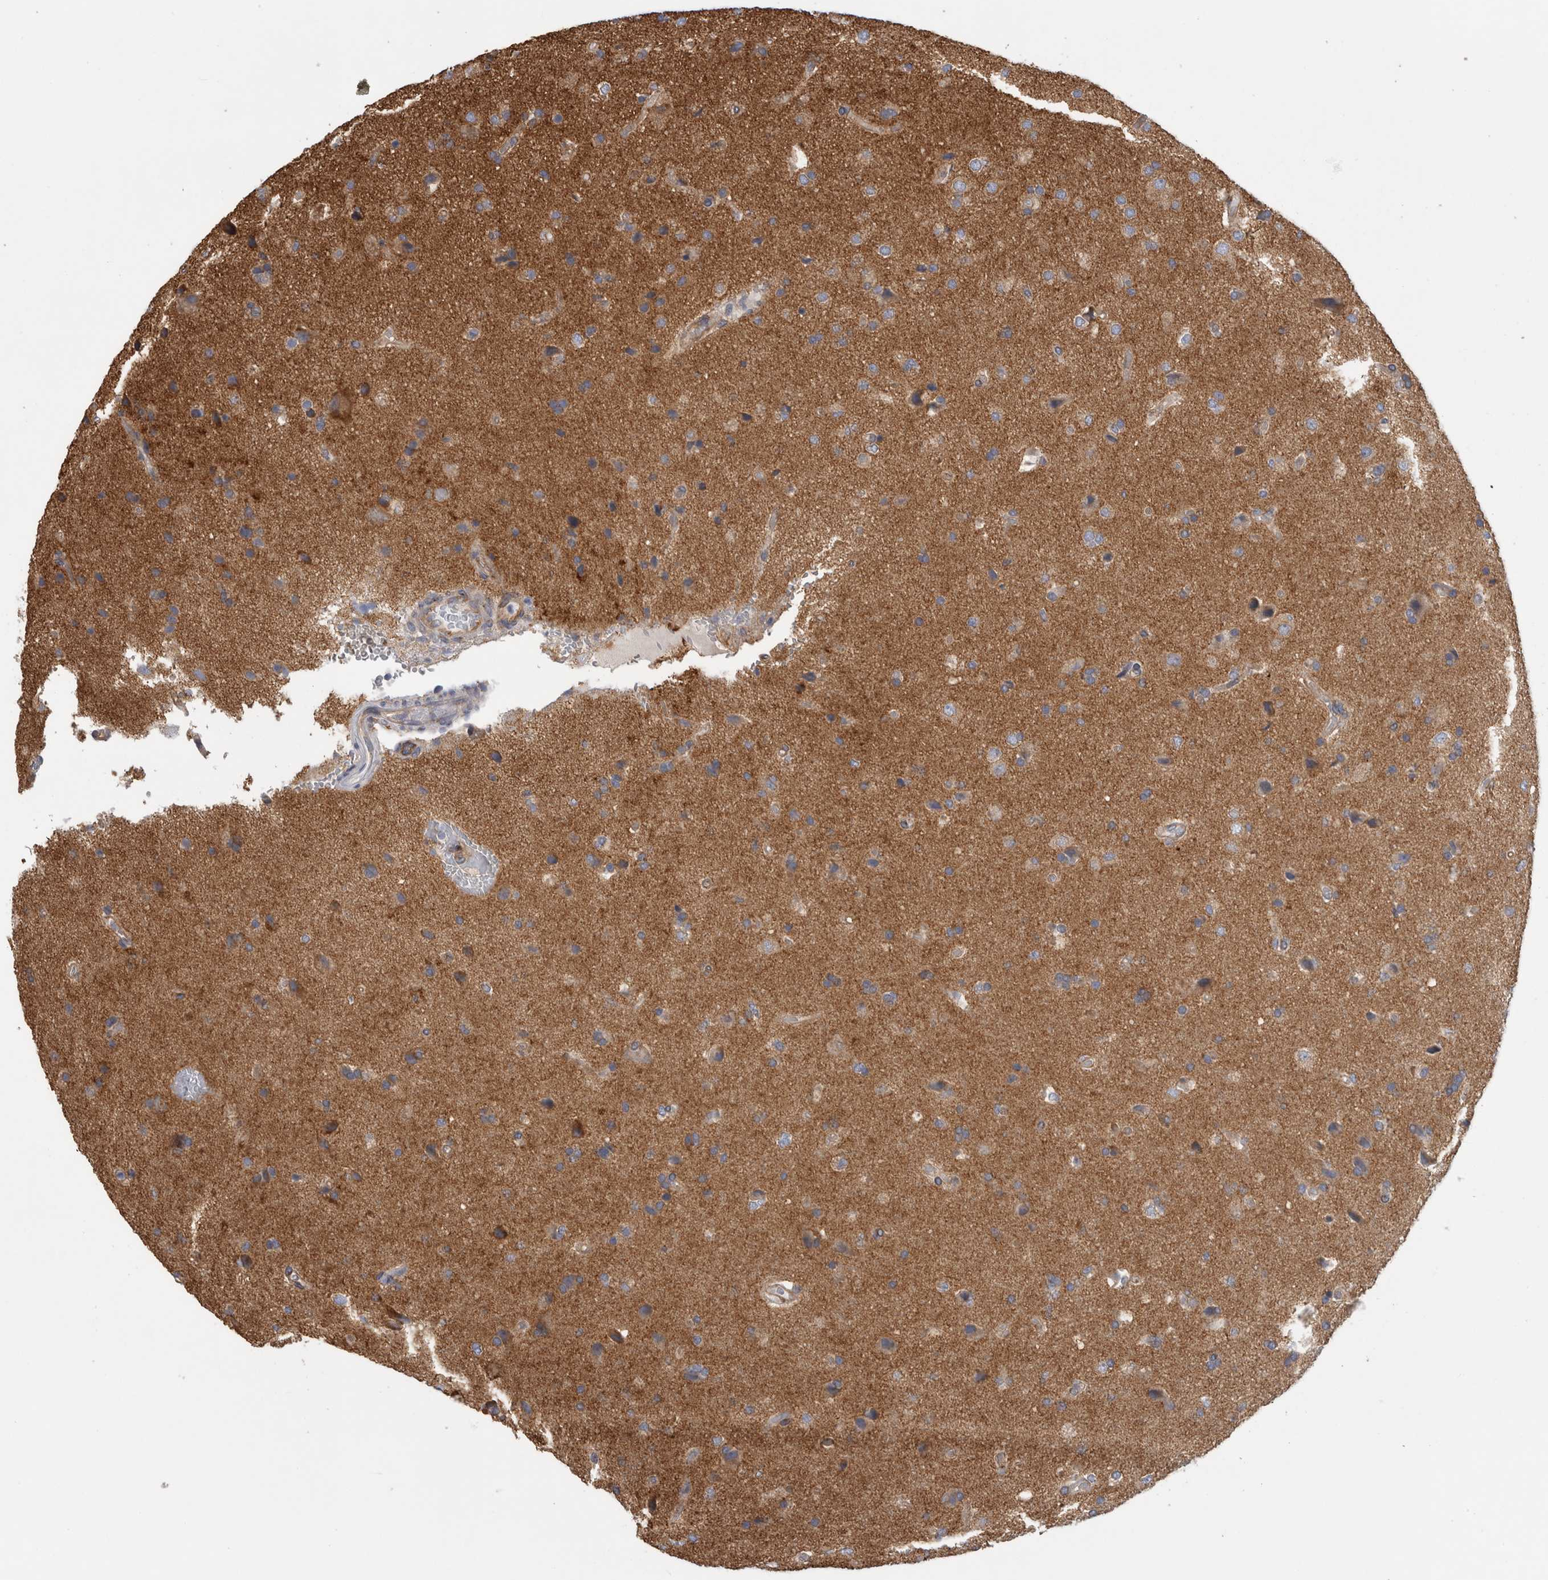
{"staining": {"intensity": "moderate", "quantity": "<25%", "location": "cytoplasmic/membranous"}, "tissue": "glioma", "cell_type": "Tumor cells", "image_type": "cancer", "snomed": [{"axis": "morphology", "description": "Glioma, malignant, High grade"}, {"axis": "topography", "description": "Brain"}], "caption": "Human glioma stained with a protein marker shows moderate staining in tumor cells.", "gene": "ATXN3", "patient": {"sex": "male", "age": 72}}